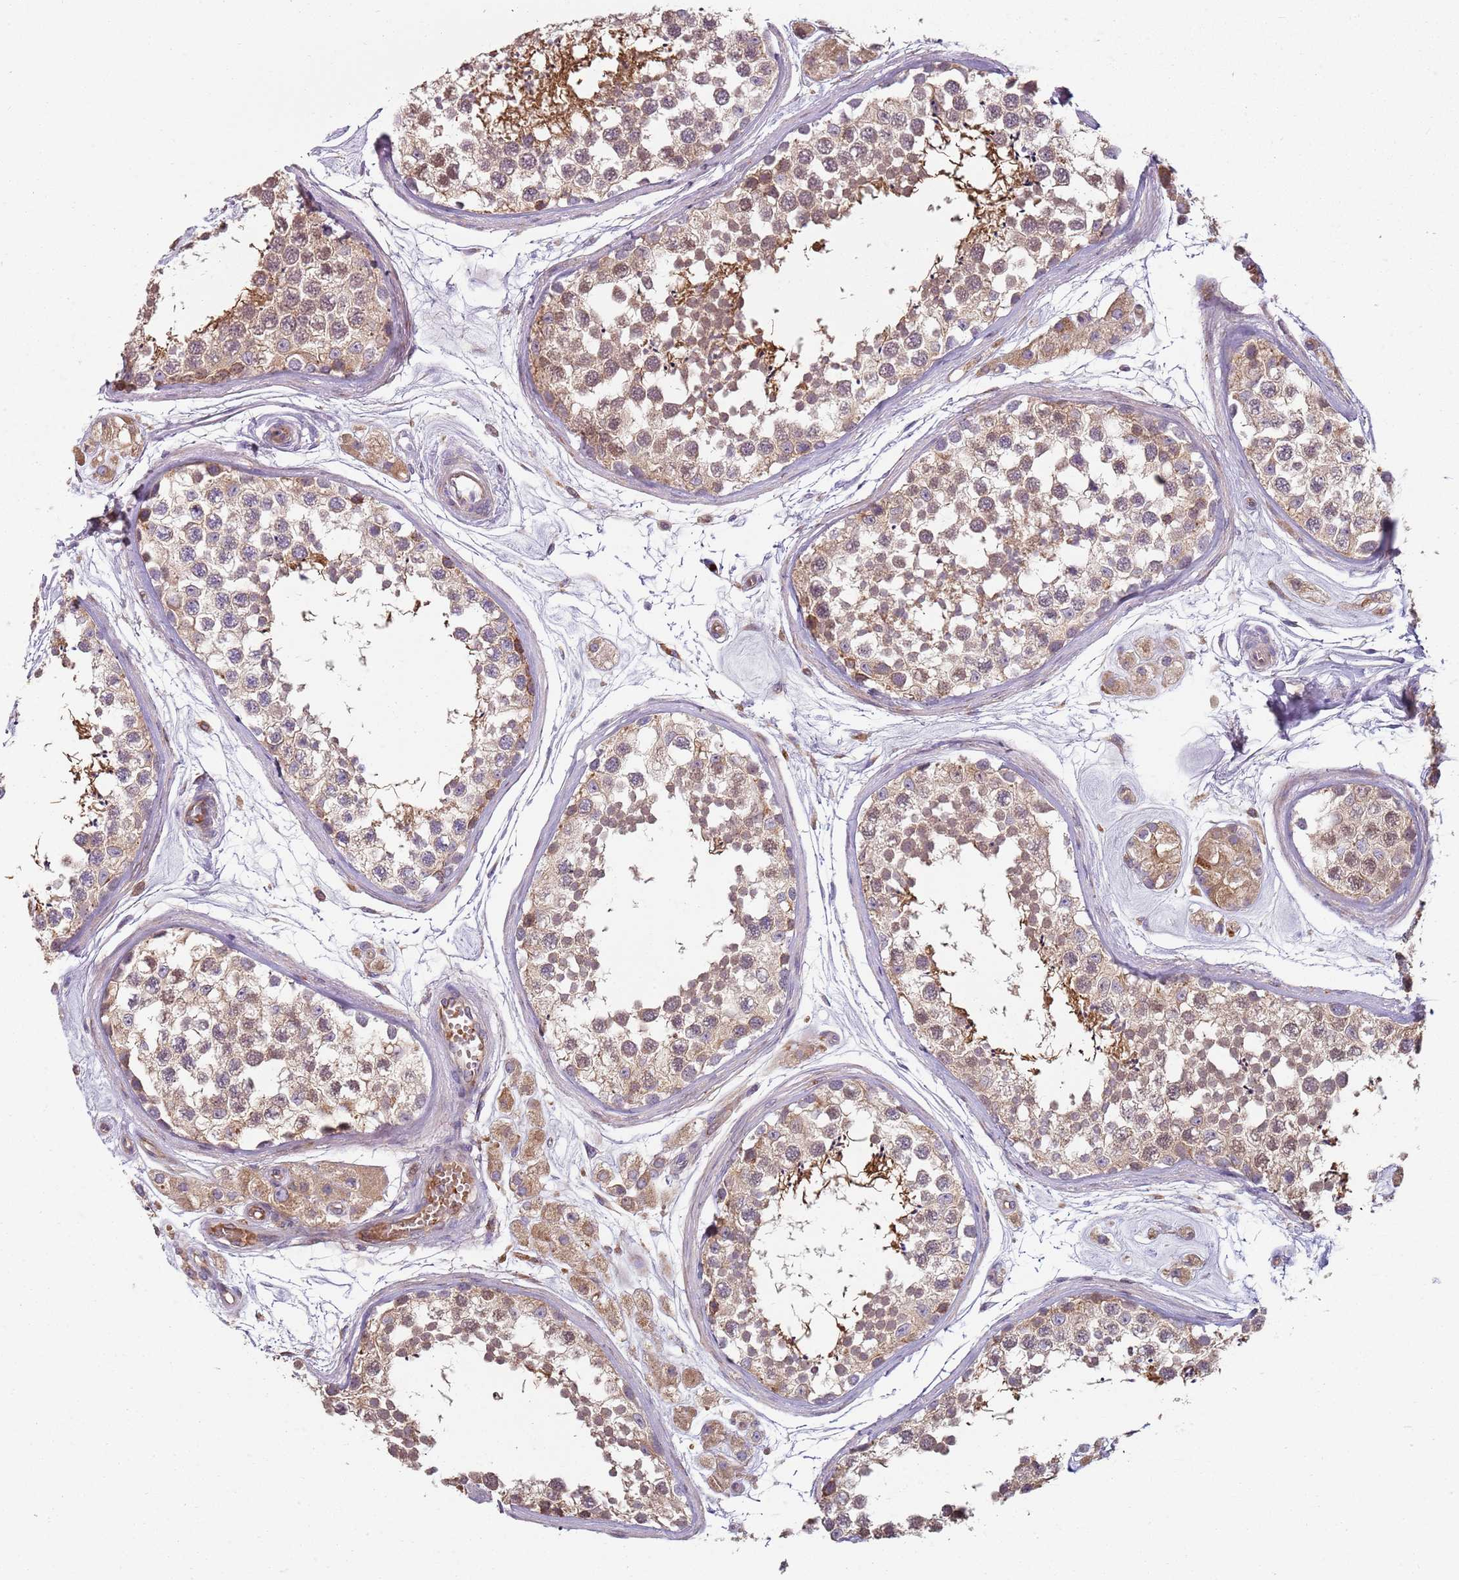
{"staining": {"intensity": "strong", "quantity": "25%-75%", "location": "cytoplasmic/membranous"}, "tissue": "testis", "cell_type": "Cells in seminiferous ducts", "image_type": "normal", "snomed": [{"axis": "morphology", "description": "Normal tissue, NOS"}, {"axis": "topography", "description": "Testis"}], "caption": "An image of human testis stained for a protein shows strong cytoplasmic/membranous brown staining in cells in seminiferous ducts.", "gene": "SPATA2", "patient": {"sex": "male", "age": 56}}